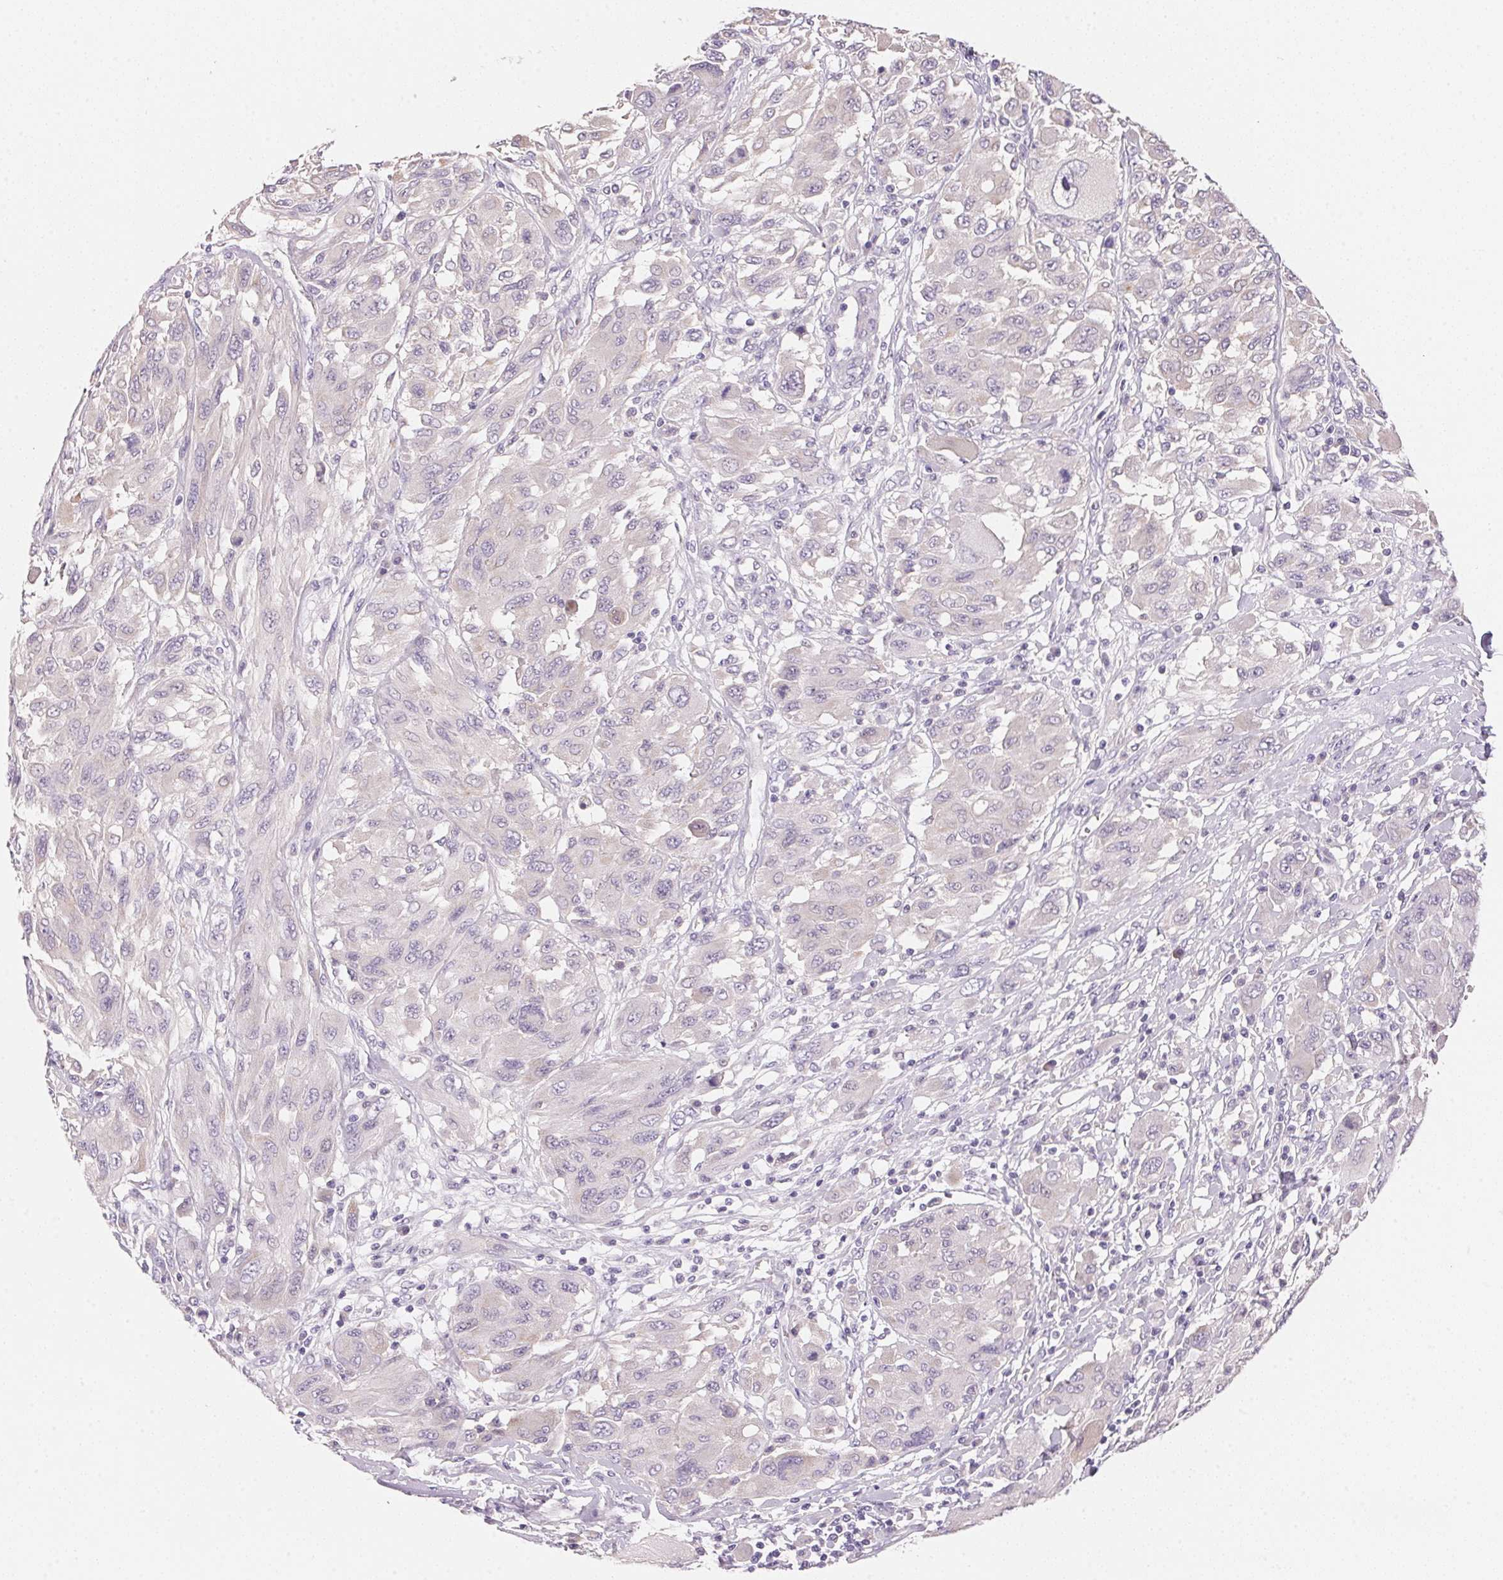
{"staining": {"intensity": "negative", "quantity": "none", "location": "none"}, "tissue": "melanoma", "cell_type": "Tumor cells", "image_type": "cancer", "snomed": [{"axis": "morphology", "description": "Malignant melanoma, NOS"}, {"axis": "topography", "description": "Skin"}], "caption": "Immunohistochemistry of melanoma shows no staining in tumor cells.", "gene": "MCOLN3", "patient": {"sex": "female", "age": 91}}